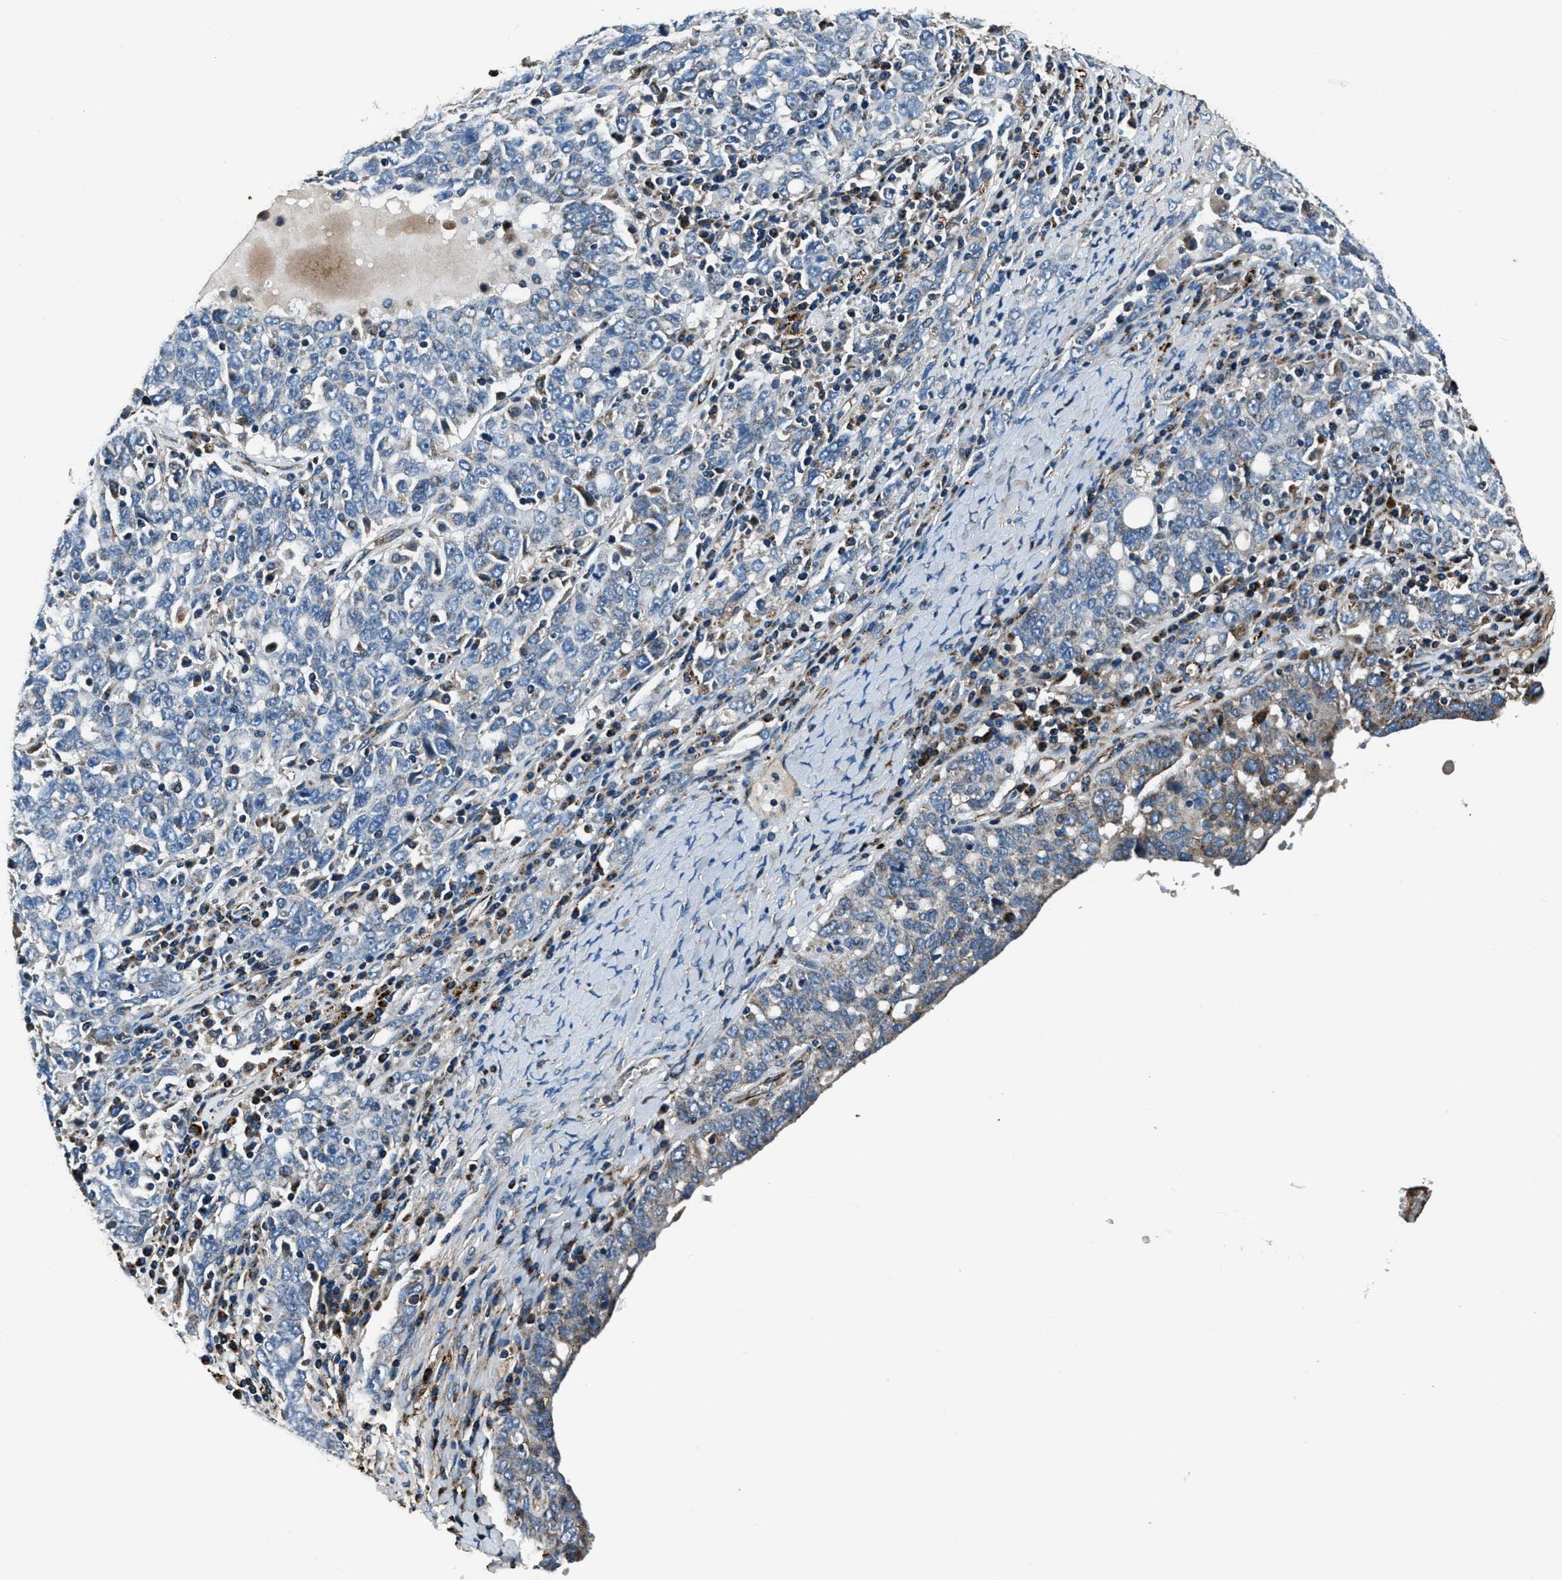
{"staining": {"intensity": "negative", "quantity": "none", "location": "none"}, "tissue": "ovarian cancer", "cell_type": "Tumor cells", "image_type": "cancer", "snomed": [{"axis": "morphology", "description": "Carcinoma, endometroid"}, {"axis": "topography", "description": "Ovary"}], "caption": "DAB (3,3'-diaminobenzidine) immunohistochemical staining of human endometroid carcinoma (ovarian) reveals no significant expression in tumor cells.", "gene": "OGDH", "patient": {"sex": "female", "age": 62}}